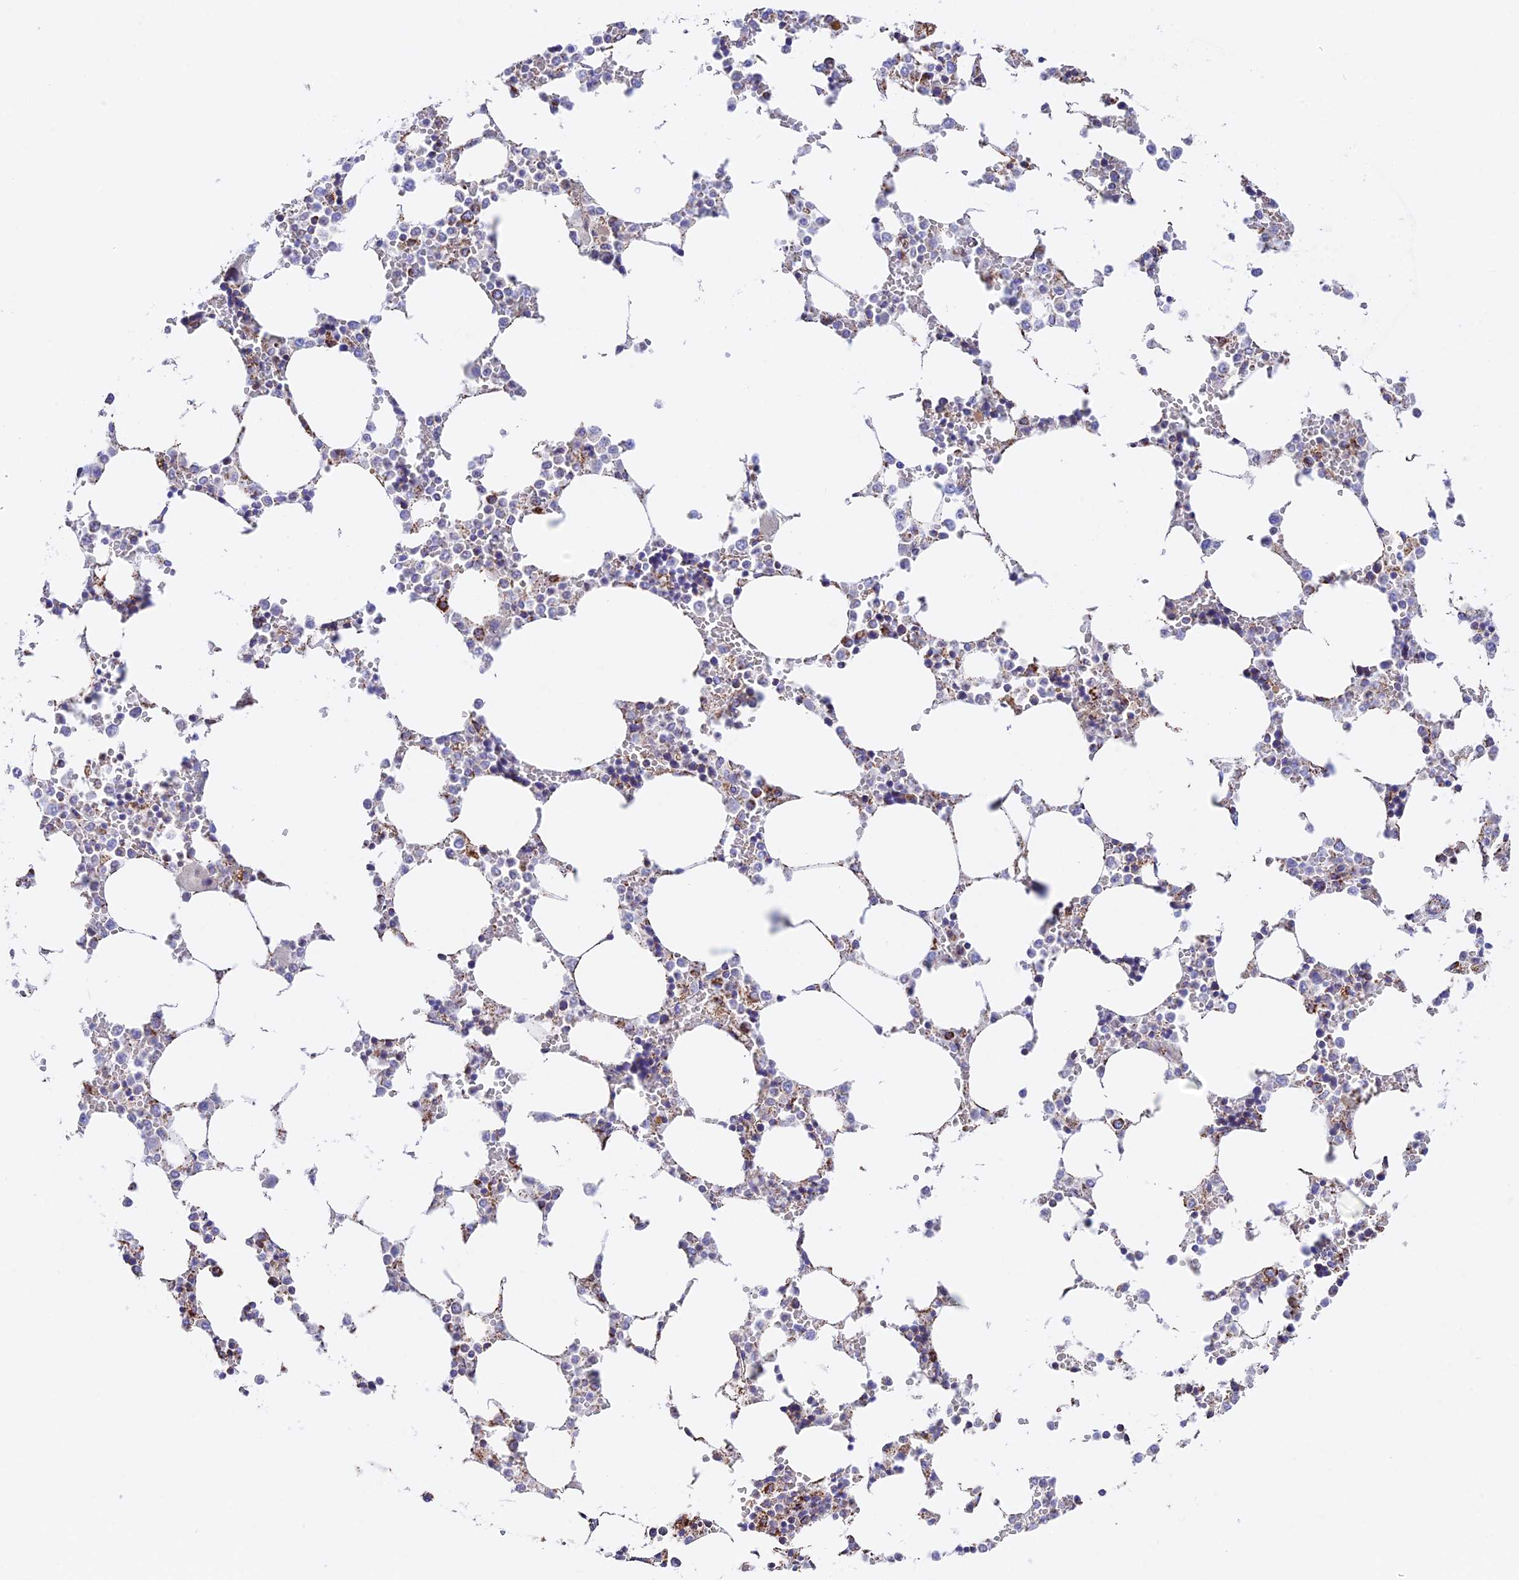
{"staining": {"intensity": "moderate", "quantity": "<25%", "location": "cytoplasmic/membranous"}, "tissue": "bone marrow", "cell_type": "Hematopoietic cells", "image_type": "normal", "snomed": [{"axis": "morphology", "description": "Normal tissue, NOS"}, {"axis": "topography", "description": "Bone marrow"}], "caption": "An image of human bone marrow stained for a protein reveals moderate cytoplasmic/membranous brown staining in hematopoietic cells. The protein of interest is shown in brown color, while the nuclei are stained blue.", "gene": "HSDL2", "patient": {"sex": "male", "age": 64}}